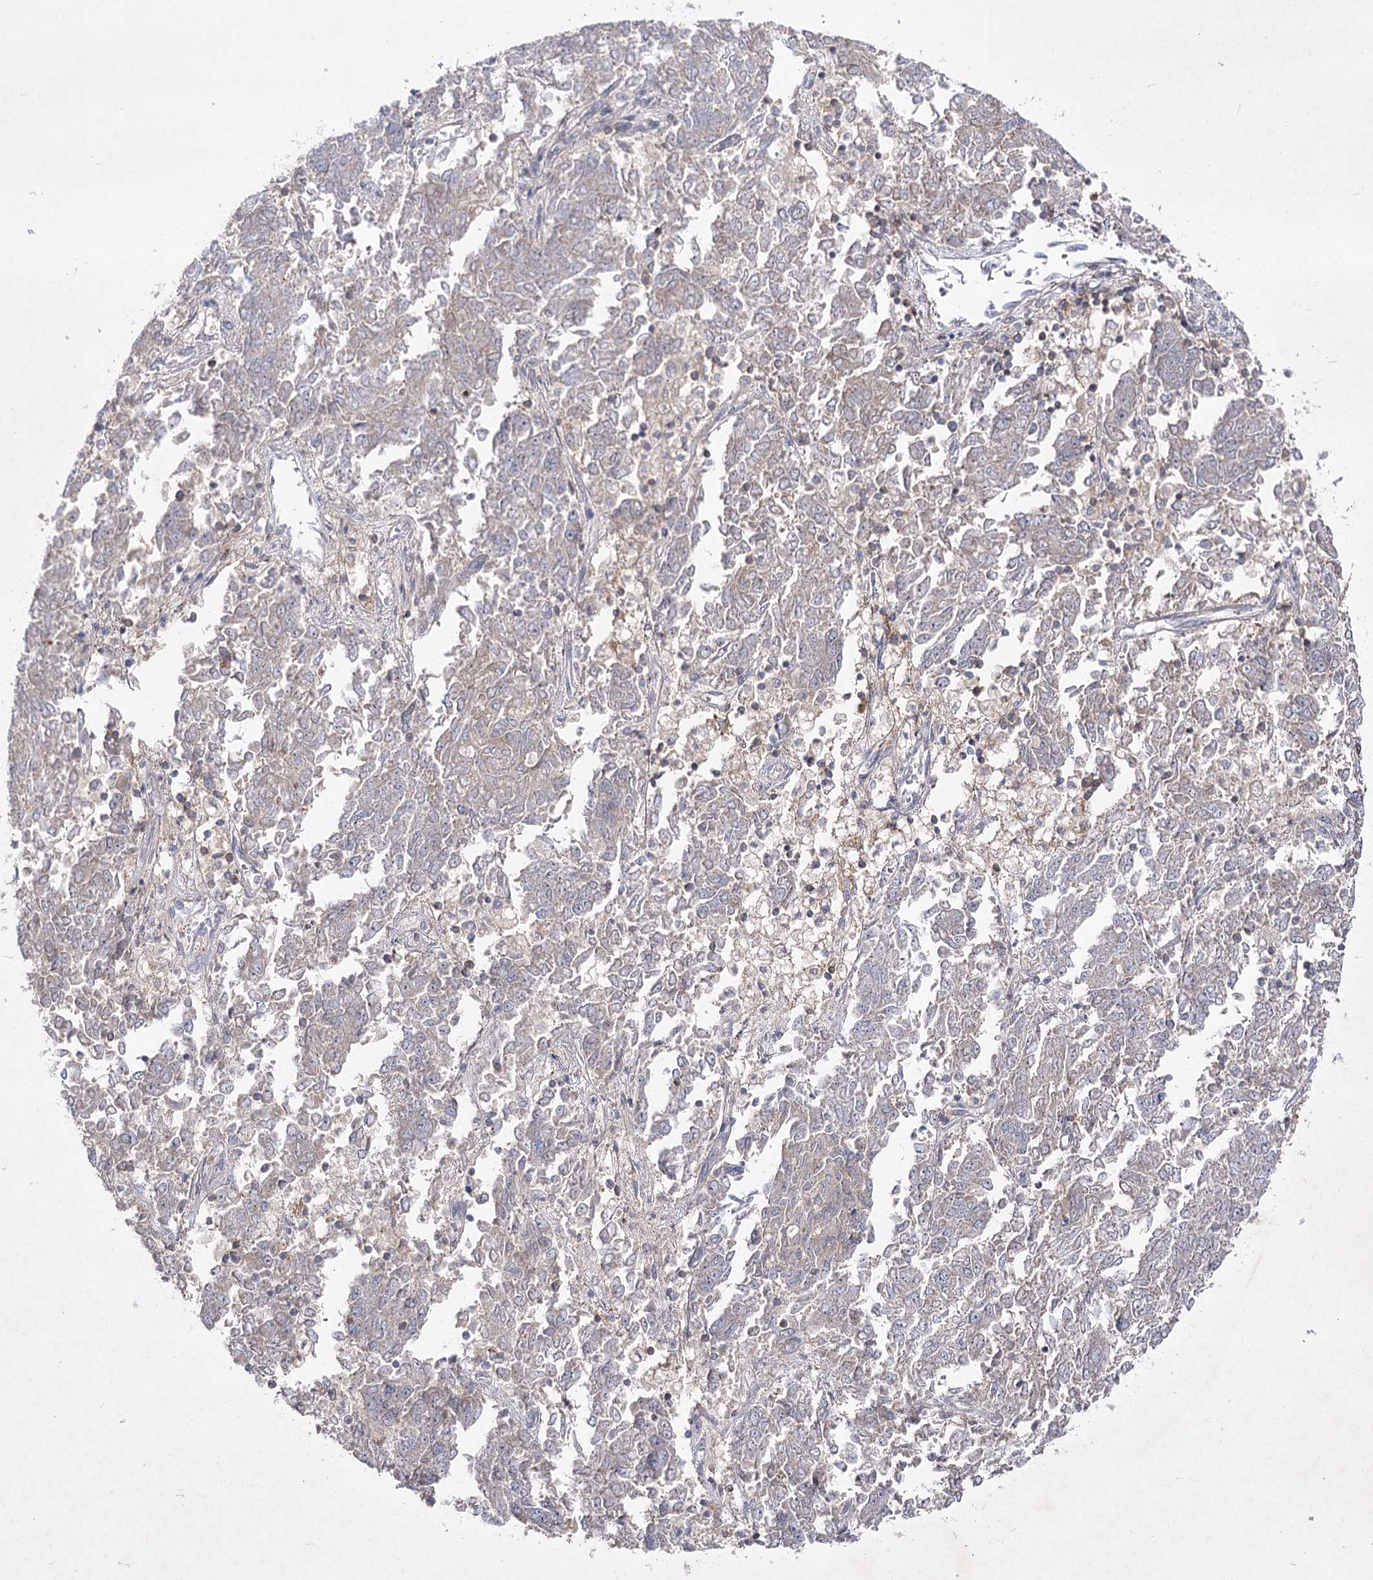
{"staining": {"intensity": "negative", "quantity": "none", "location": "none"}, "tissue": "endometrial cancer", "cell_type": "Tumor cells", "image_type": "cancer", "snomed": [{"axis": "morphology", "description": "Adenocarcinoma, NOS"}, {"axis": "topography", "description": "Endometrium"}], "caption": "A high-resolution image shows immunohistochemistry staining of adenocarcinoma (endometrial), which demonstrates no significant positivity in tumor cells. (DAB IHC with hematoxylin counter stain).", "gene": "CIB2", "patient": {"sex": "female", "age": 80}}